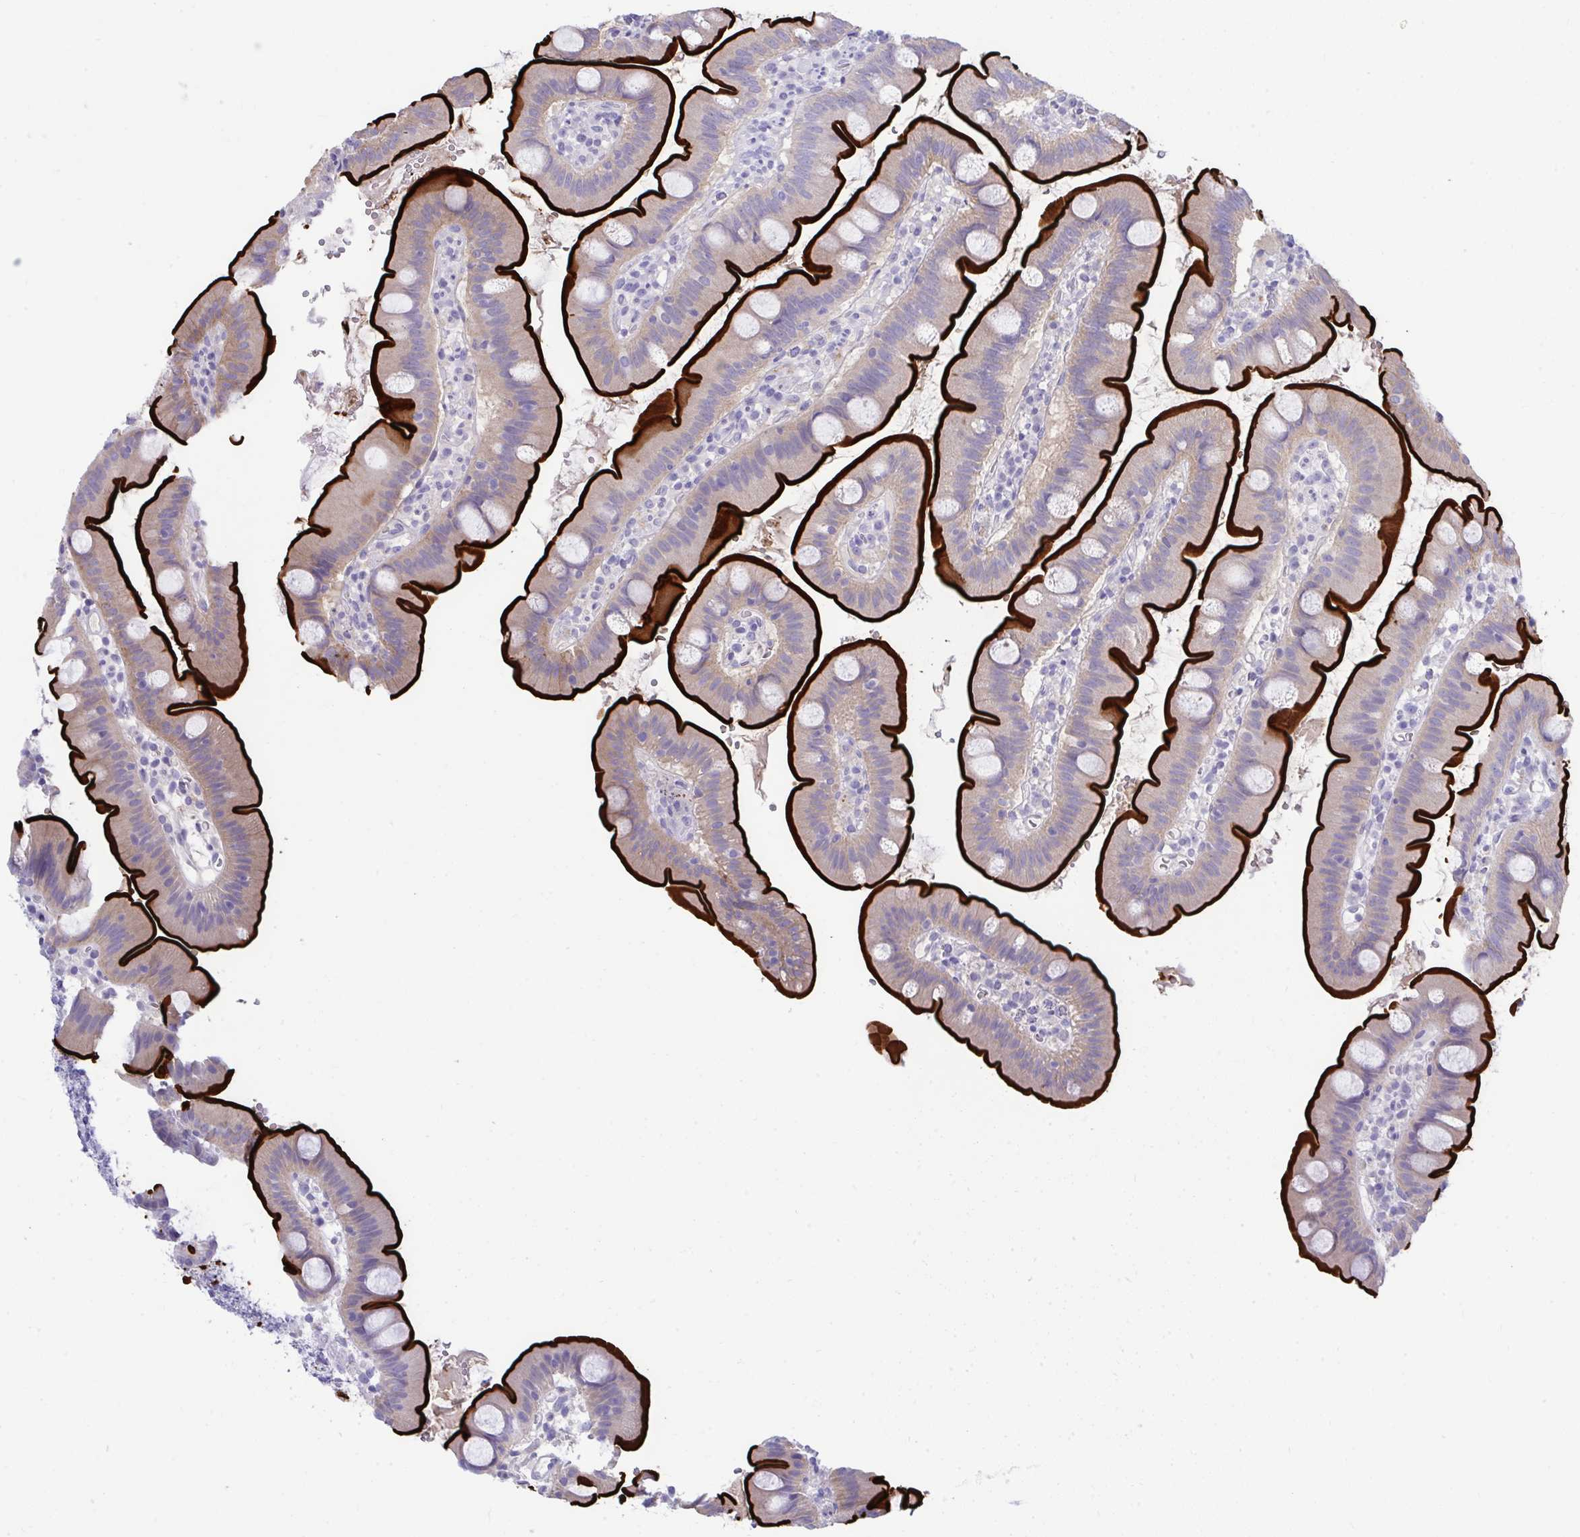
{"staining": {"intensity": "strong", "quantity": "25%-75%", "location": "cytoplasmic/membranous"}, "tissue": "small intestine", "cell_type": "Glandular cells", "image_type": "normal", "snomed": [{"axis": "morphology", "description": "Normal tissue, NOS"}, {"axis": "topography", "description": "Small intestine"}], "caption": "The photomicrograph shows immunohistochemical staining of benign small intestine. There is strong cytoplasmic/membranous positivity is present in about 25%-75% of glandular cells.", "gene": "PIGZ", "patient": {"sex": "female", "age": 68}}